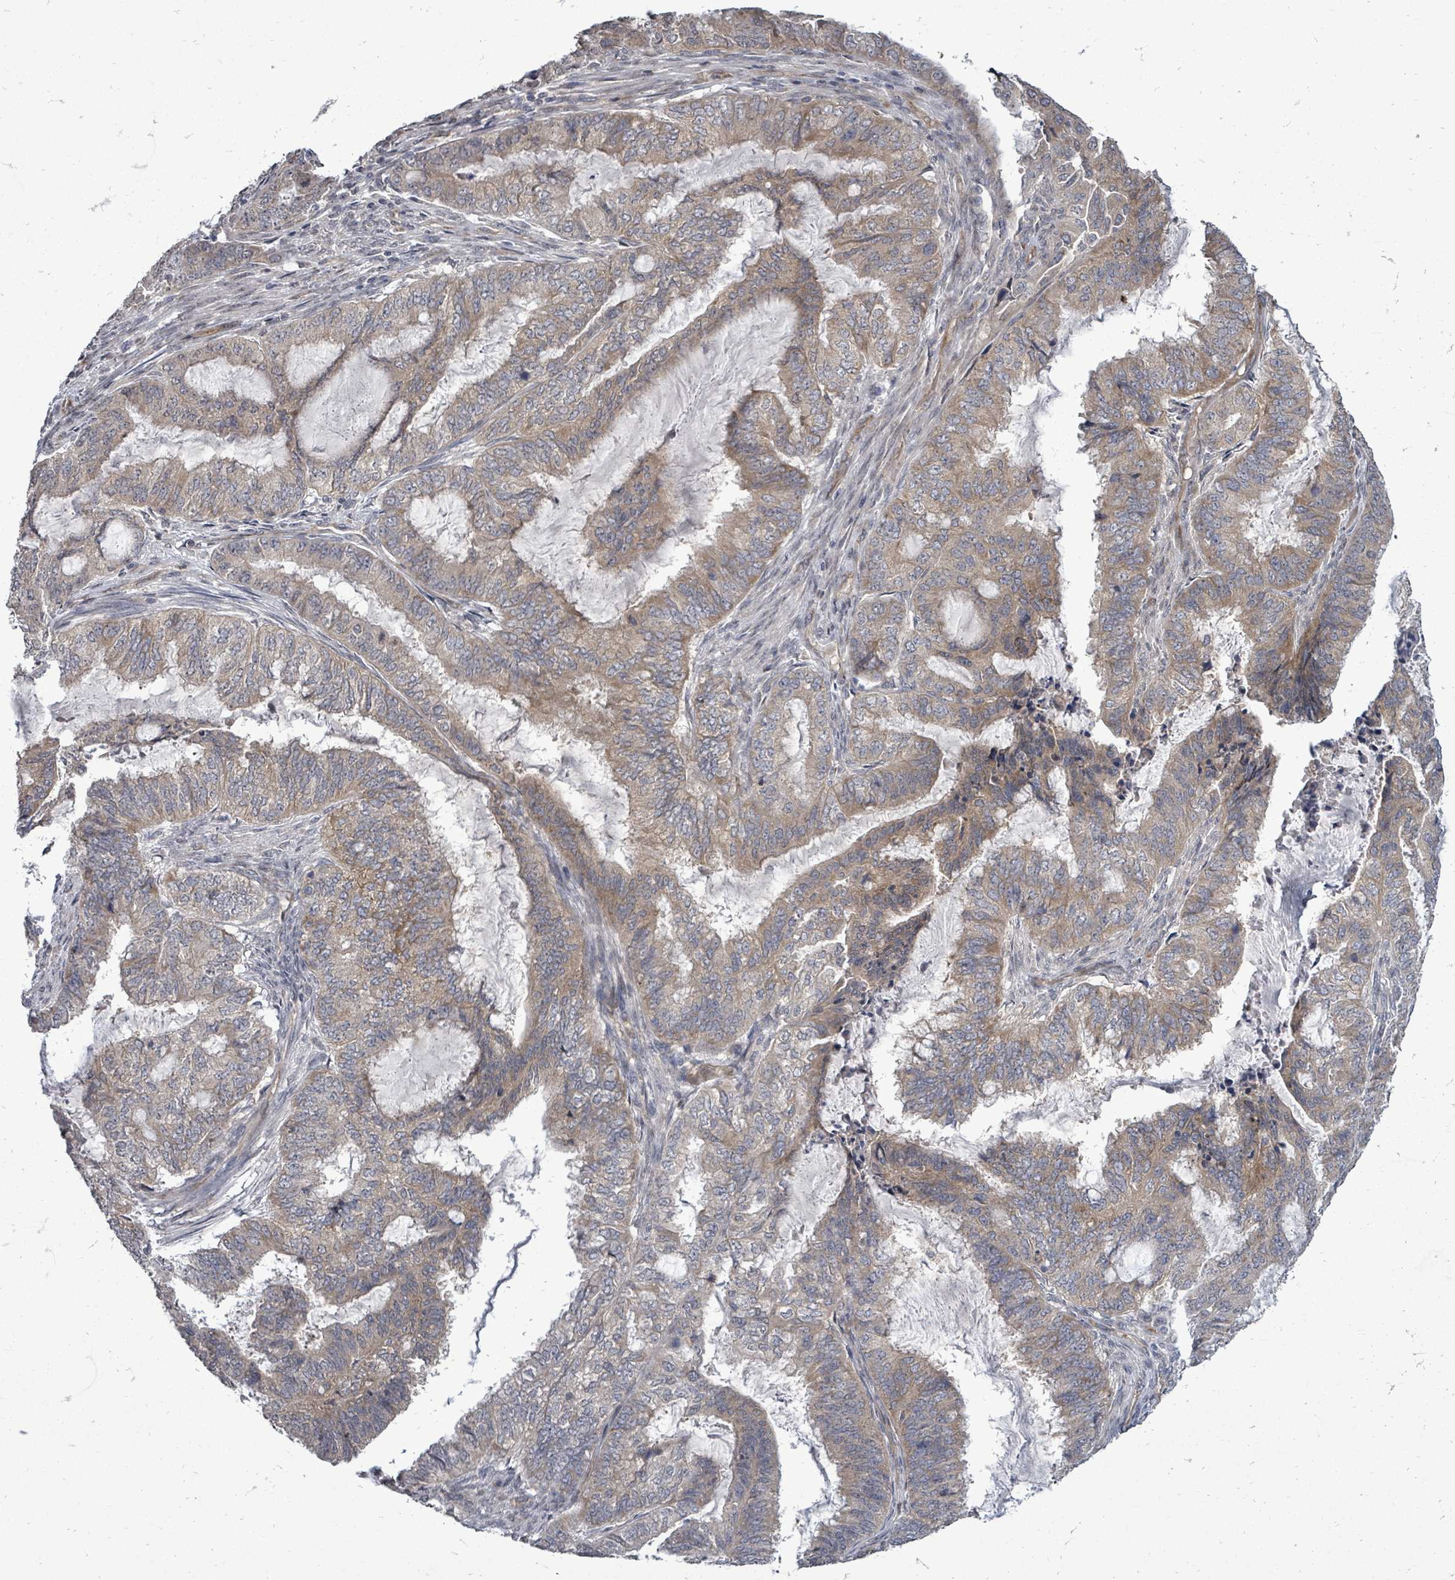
{"staining": {"intensity": "weak", "quantity": ">75%", "location": "cytoplasmic/membranous"}, "tissue": "endometrial cancer", "cell_type": "Tumor cells", "image_type": "cancer", "snomed": [{"axis": "morphology", "description": "Adenocarcinoma, NOS"}, {"axis": "topography", "description": "Endometrium"}], "caption": "IHC of human endometrial adenocarcinoma reveals low levels of weak cytoplasmic/membranous expression in about >75% of tumor cells.", "gene": "RALGAPB", "patient": {"sex": "female", "age": 51}}